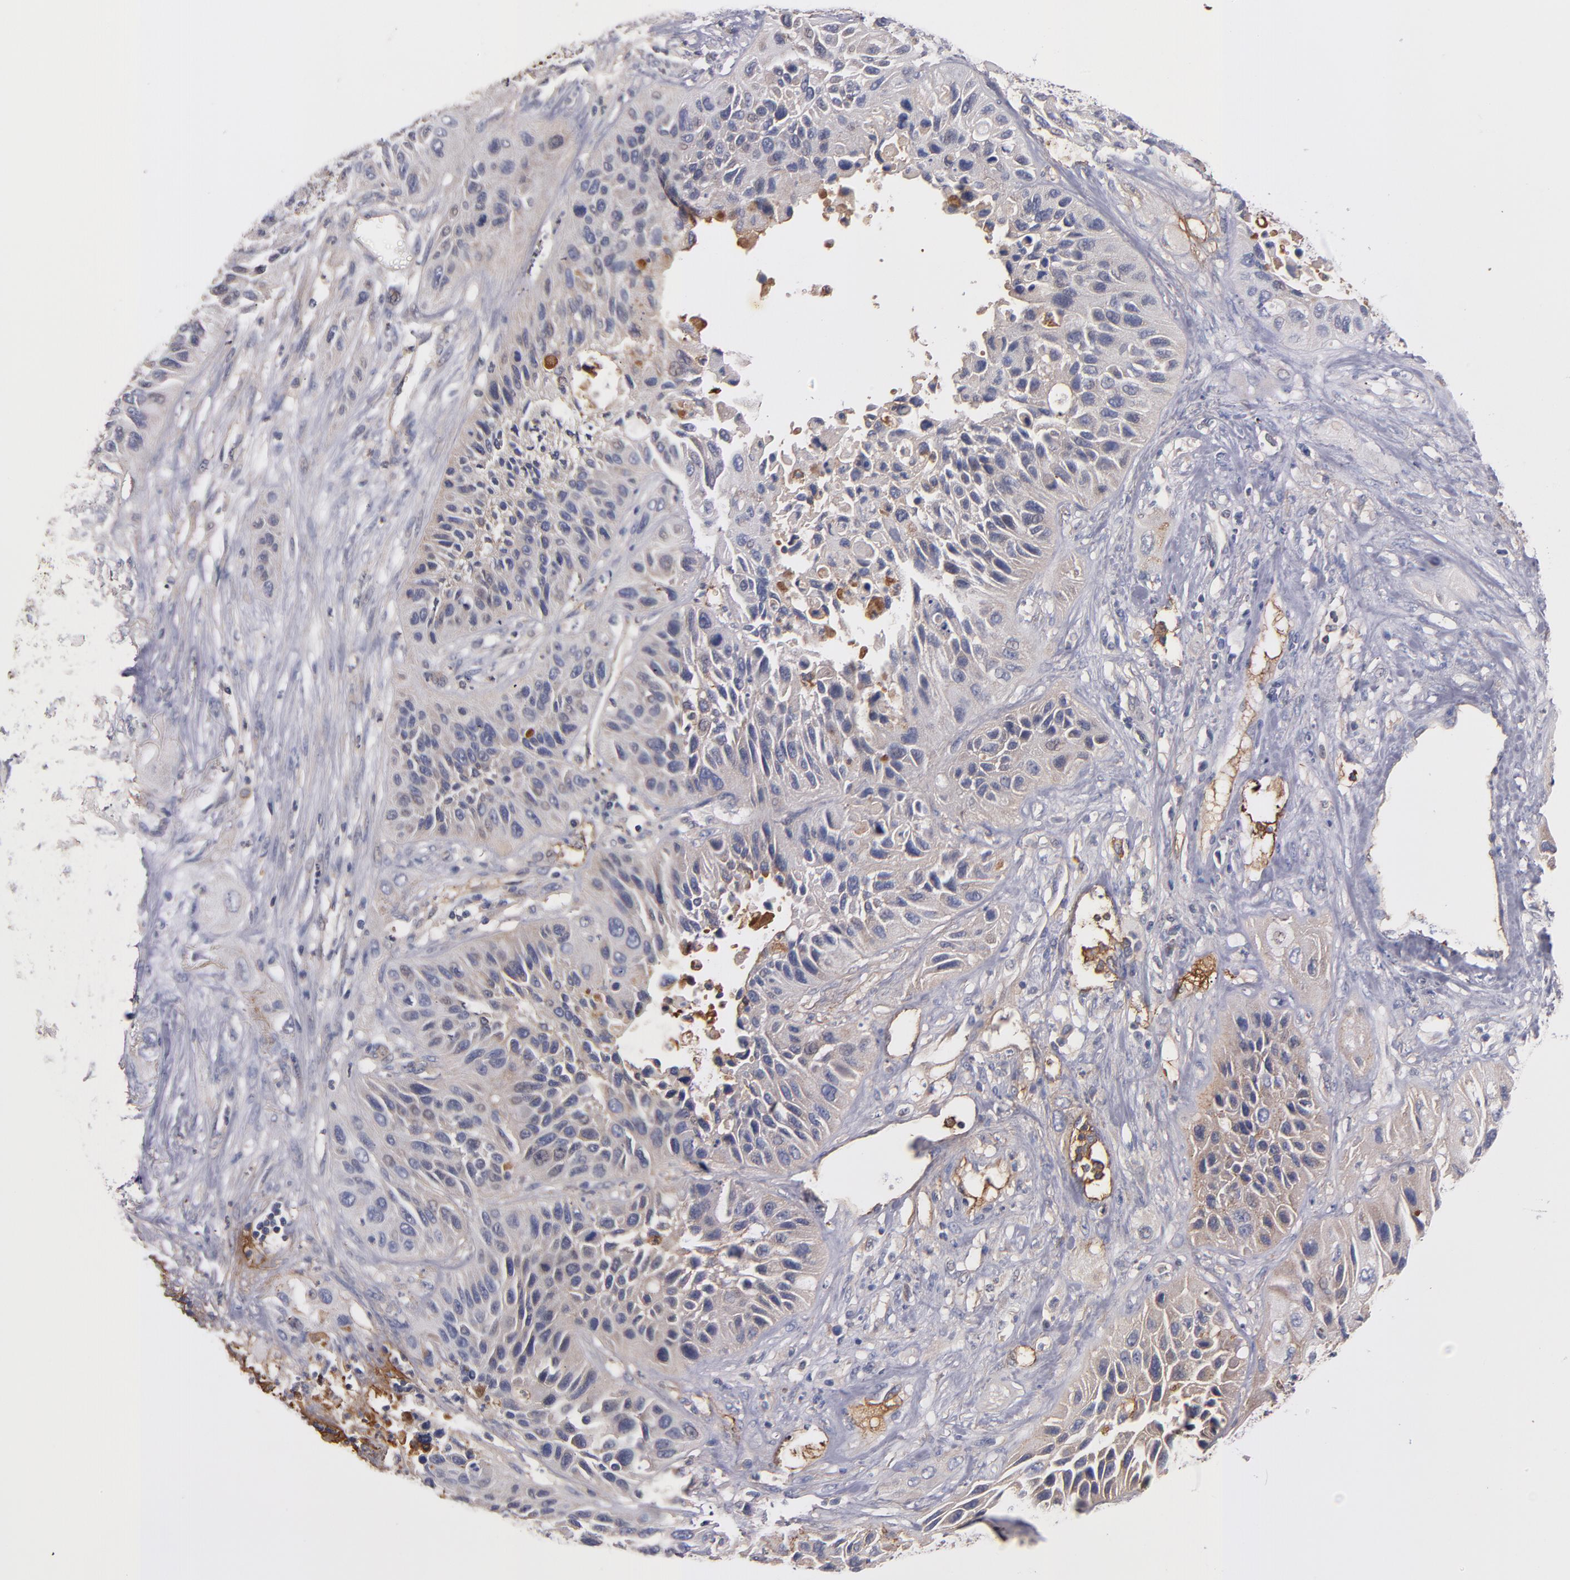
{"staining": {"intensity": "weak", "quantity": "<25%", "location": "cytoplasmic/membranous"}, "tissue": "lung cancer", "cell_type": "Tumor cells", "image_type": "cancer", "snomed": [{"axis": "morphology", "description": "Squamous cell carcinoma, NOS"}, {"axis": "topography", "description": "Lung"}], "caption": "IHC histopathology image of neoplastic tissue: lung cancer (squamous cell carcinoma) stained with DAB shows no significant protein expression in tumor cells. (Brightfield microscopy of DAB immunohistochemistry at high magnification).", "gene": "DACT1", "patient": {"sex": "female", "age": 76}}